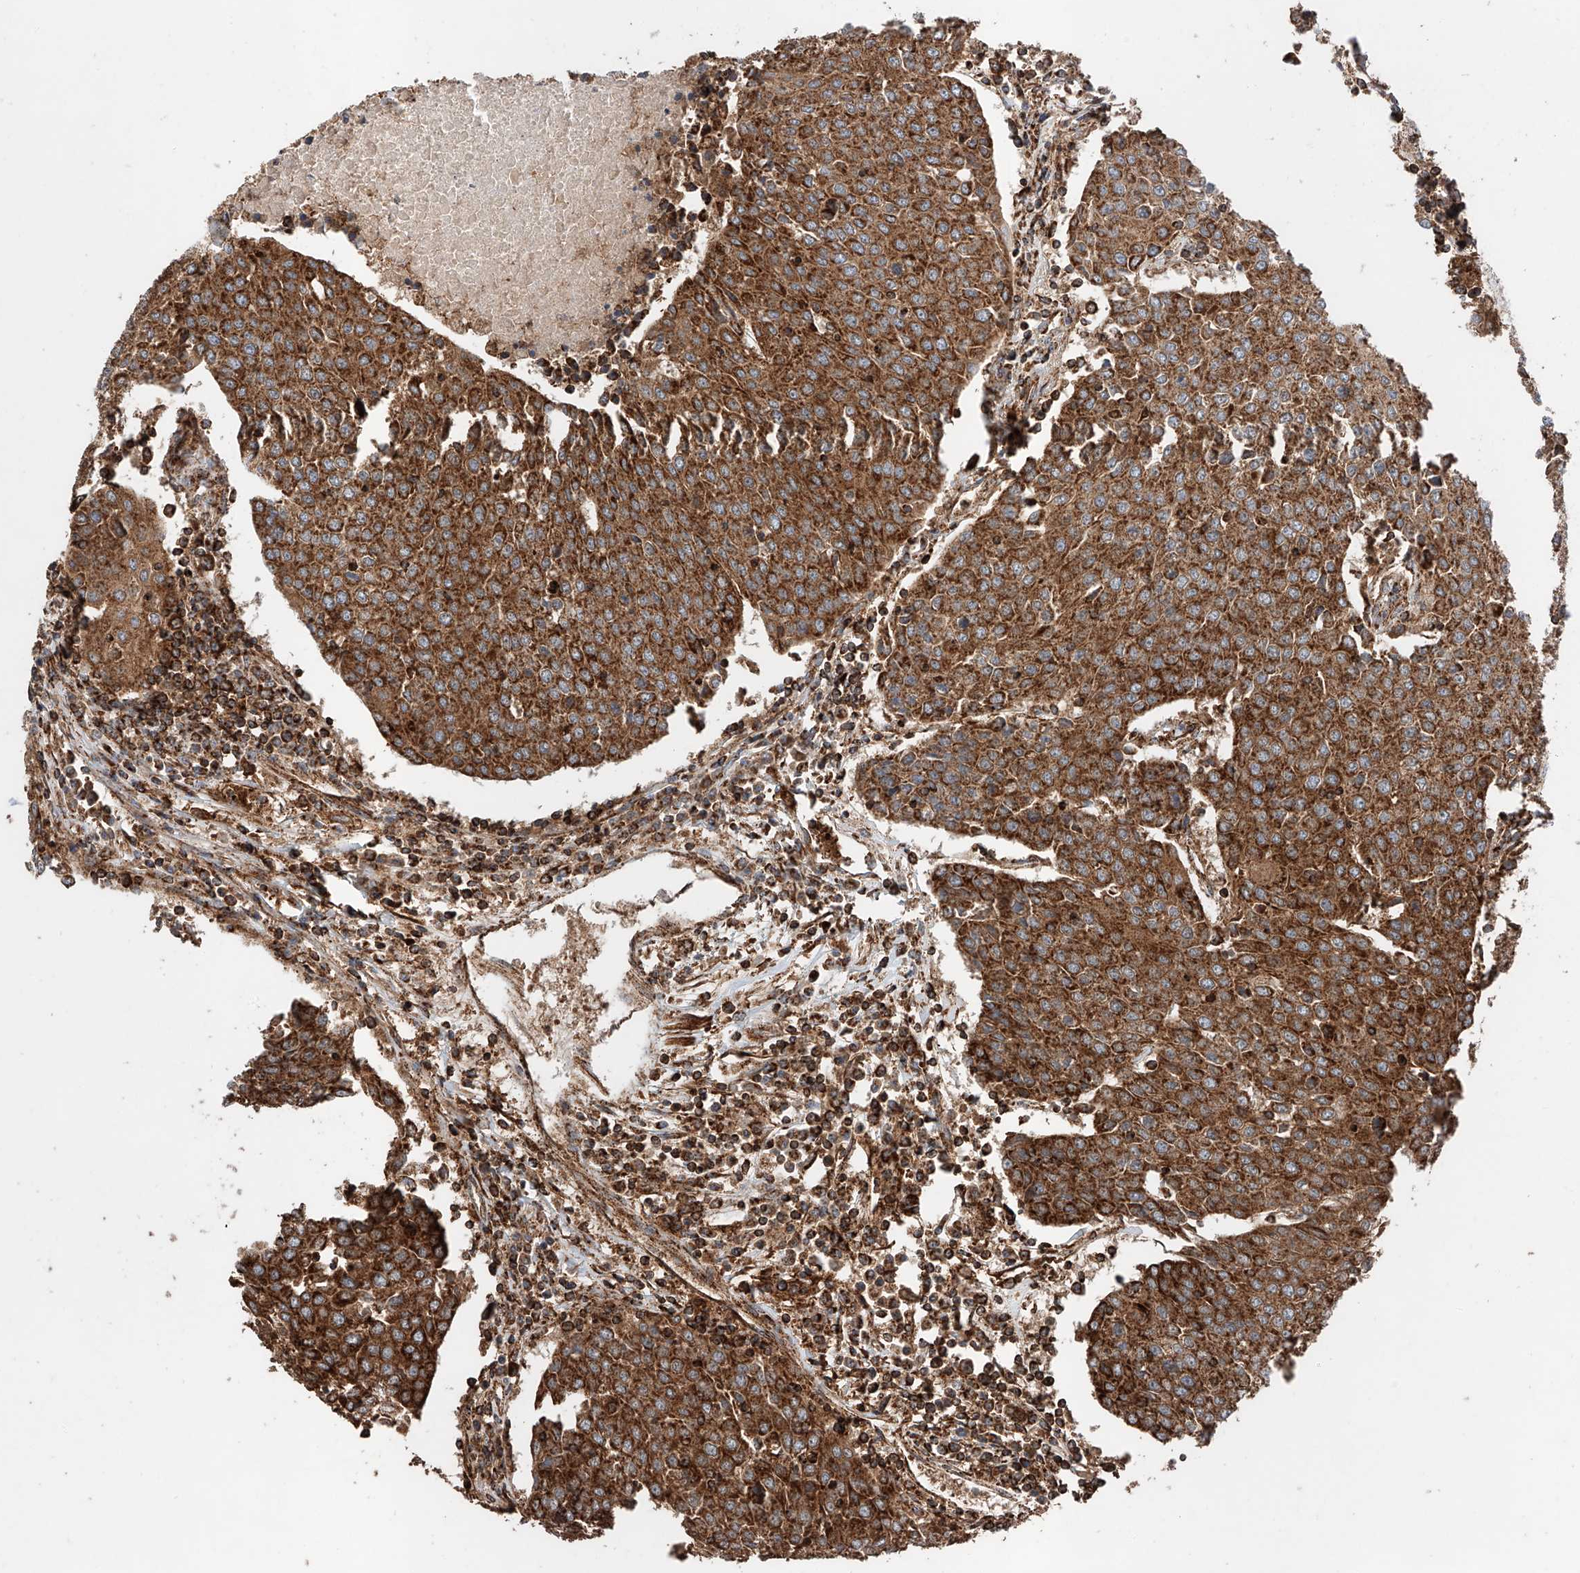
{"staining": {"intensity": "strong", "quantity": ">75%", "location": "cytoplasmic/membranous"}, "tissue": "urothelial cancer", "cell_type": "Tumor cells", "image_type": "cancer", "snomed": [{"axis": "morphology", "description": "Urothelial carcinoma, High grade"}, {"axis": "topography", "description": "Urinary bladder"}], "caption": "Approximately >75% of tumor cells in urothelial cancer display strong cytoplasmic/membranous protein positivity as visualized by brown immunohistochemical staining.", "gene": "PISD", "patient": {"sex": "female", "age": 85}}